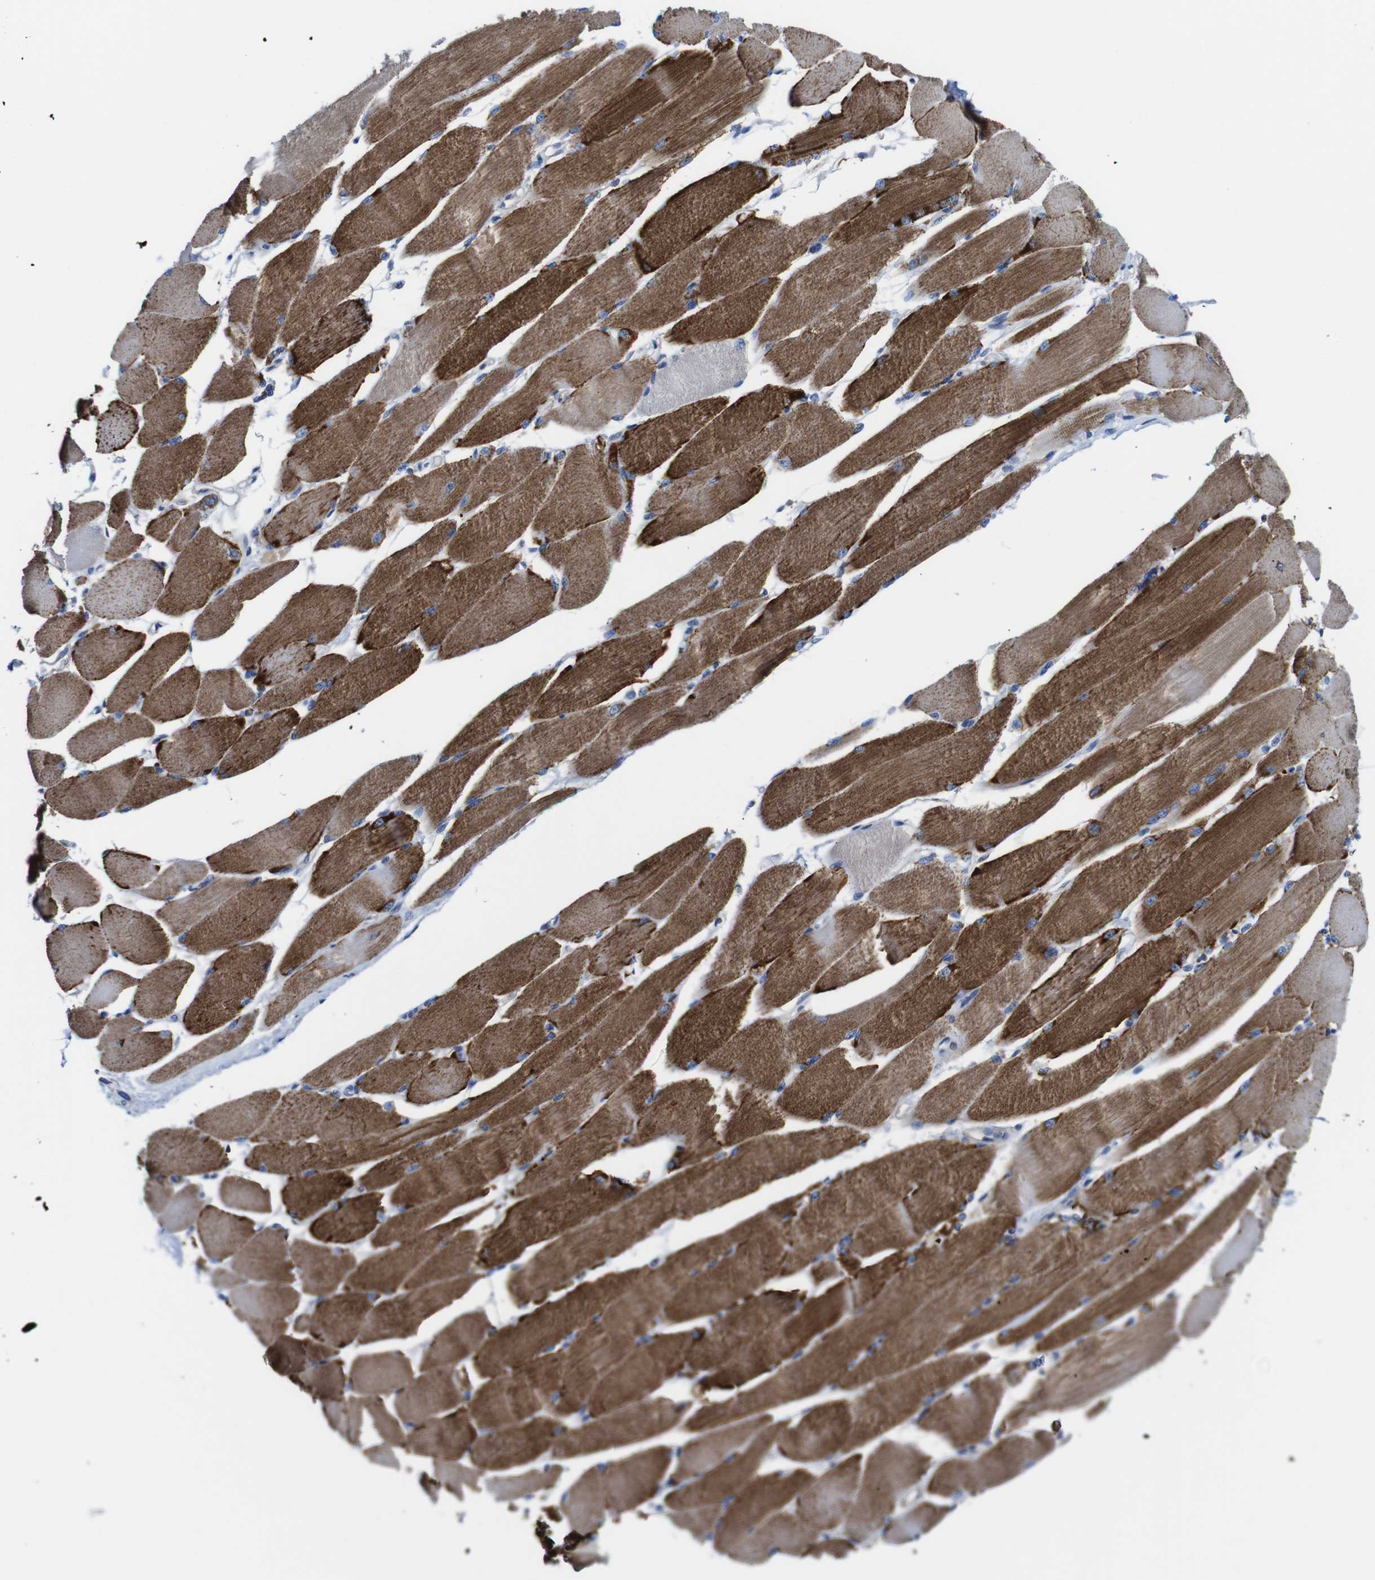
{"staining": {"intensity": "strong", "quantity": ">75%", "location": "cytoplasmic/membranous"}, "tissue": "skeletal muscle", "cell_type": "Myocytes", "image_type": "normal", "snomed": [{"axis": "morphology", "description": "Normal tissue, NOS"}, {"axis": "topography", "description": "Skeletal muscle"}, {"axis": "topography", "description": "Peripheral nerve tissue"}], "caption": "Strong cytoplasmic/membranous staining is seen in about >75% of myocytes in normal skeletal muscle.", "gene": "PDCD1LG2", "patient": {"sex": "female", "age": 84}}